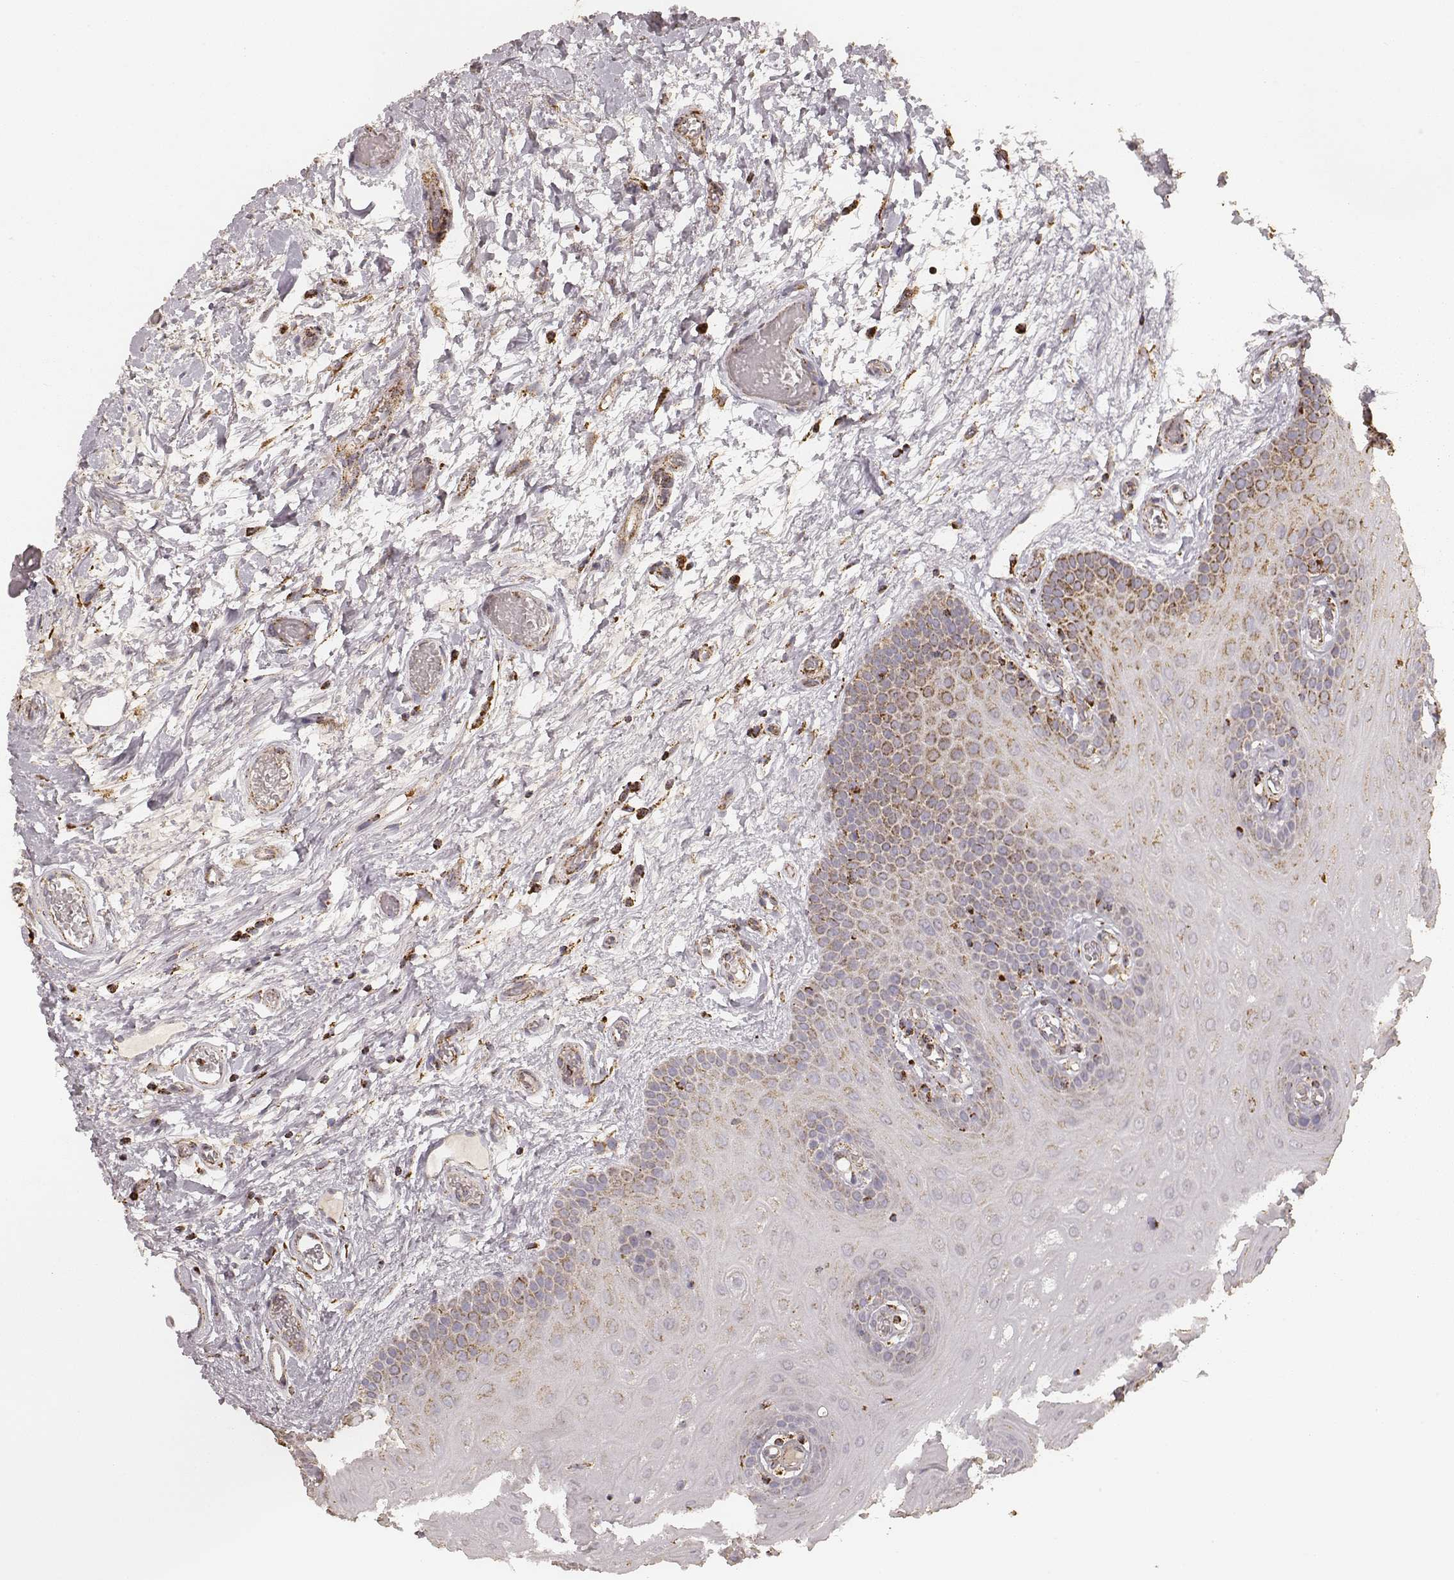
{"staining": {"intensity": "moderate", "quantity": "25%-75%", "location": "cytoplasmic/membranous"}, "tissue": "oral mucosa", "cell_type": "Squamous epithelial cells", "image_type": "normal", "snomed": [{"axis": "morphology", "description": "Normal tissue, NOS"}, {"axis": "morphology", "description": "Squamous cell carcinoma, NOS"}, {"axis": "topography", "description": "Oral tissue"}, {"axis": "topography", "description": "Head-Neck"}], "caption": "IHC of normal oral mucosa exhibits medium levels of moderate cytoplasmic/membranous staining in approximately 25%-75% of squamous epithelial cells.", "gene": "CS", "patient": {"sex": "male", "age": 78}}